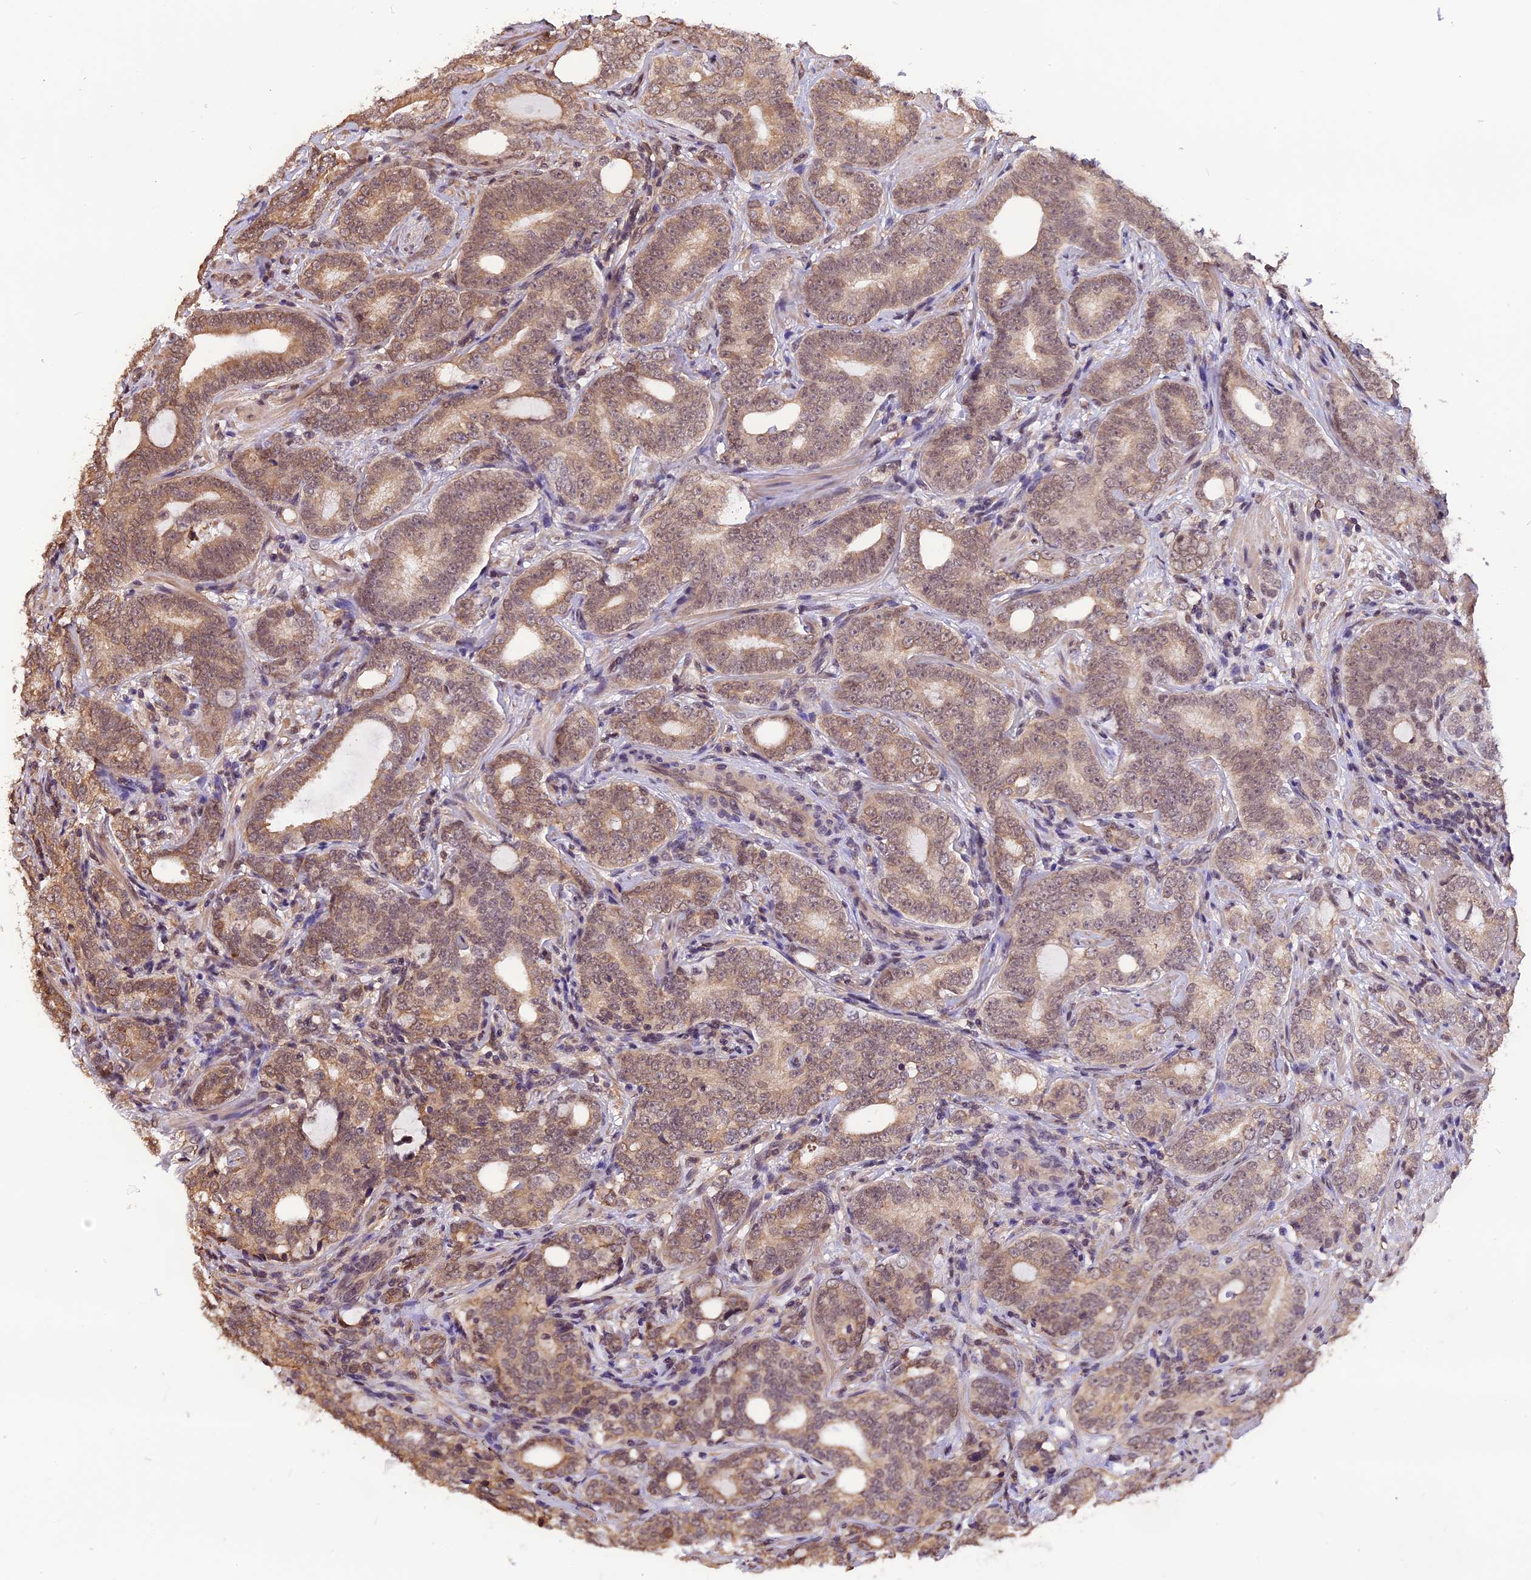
{"staining": {"intensity": "moderate", "quantity": "25%-75%", "location": "cytoplasmic/membranous,nuclear"}, "tissue": "prostate cancer", "cell_type": "Tumor cells", "image_type": "cancer", "snomed": [{"axis": "morphology", "description": "Adenocarcinoma, High grade"}, {"axis": "topography", "description": "Prostate"}], "caption": "Human prostate cancer stained for a protein (brown) shows moderate cytoplasmic/membranous and nuclear positive expression in approximately 25%-75% of tumor cells.", "gene": "ZC3H4", "patient": {"sex": "male", "age": 64}}